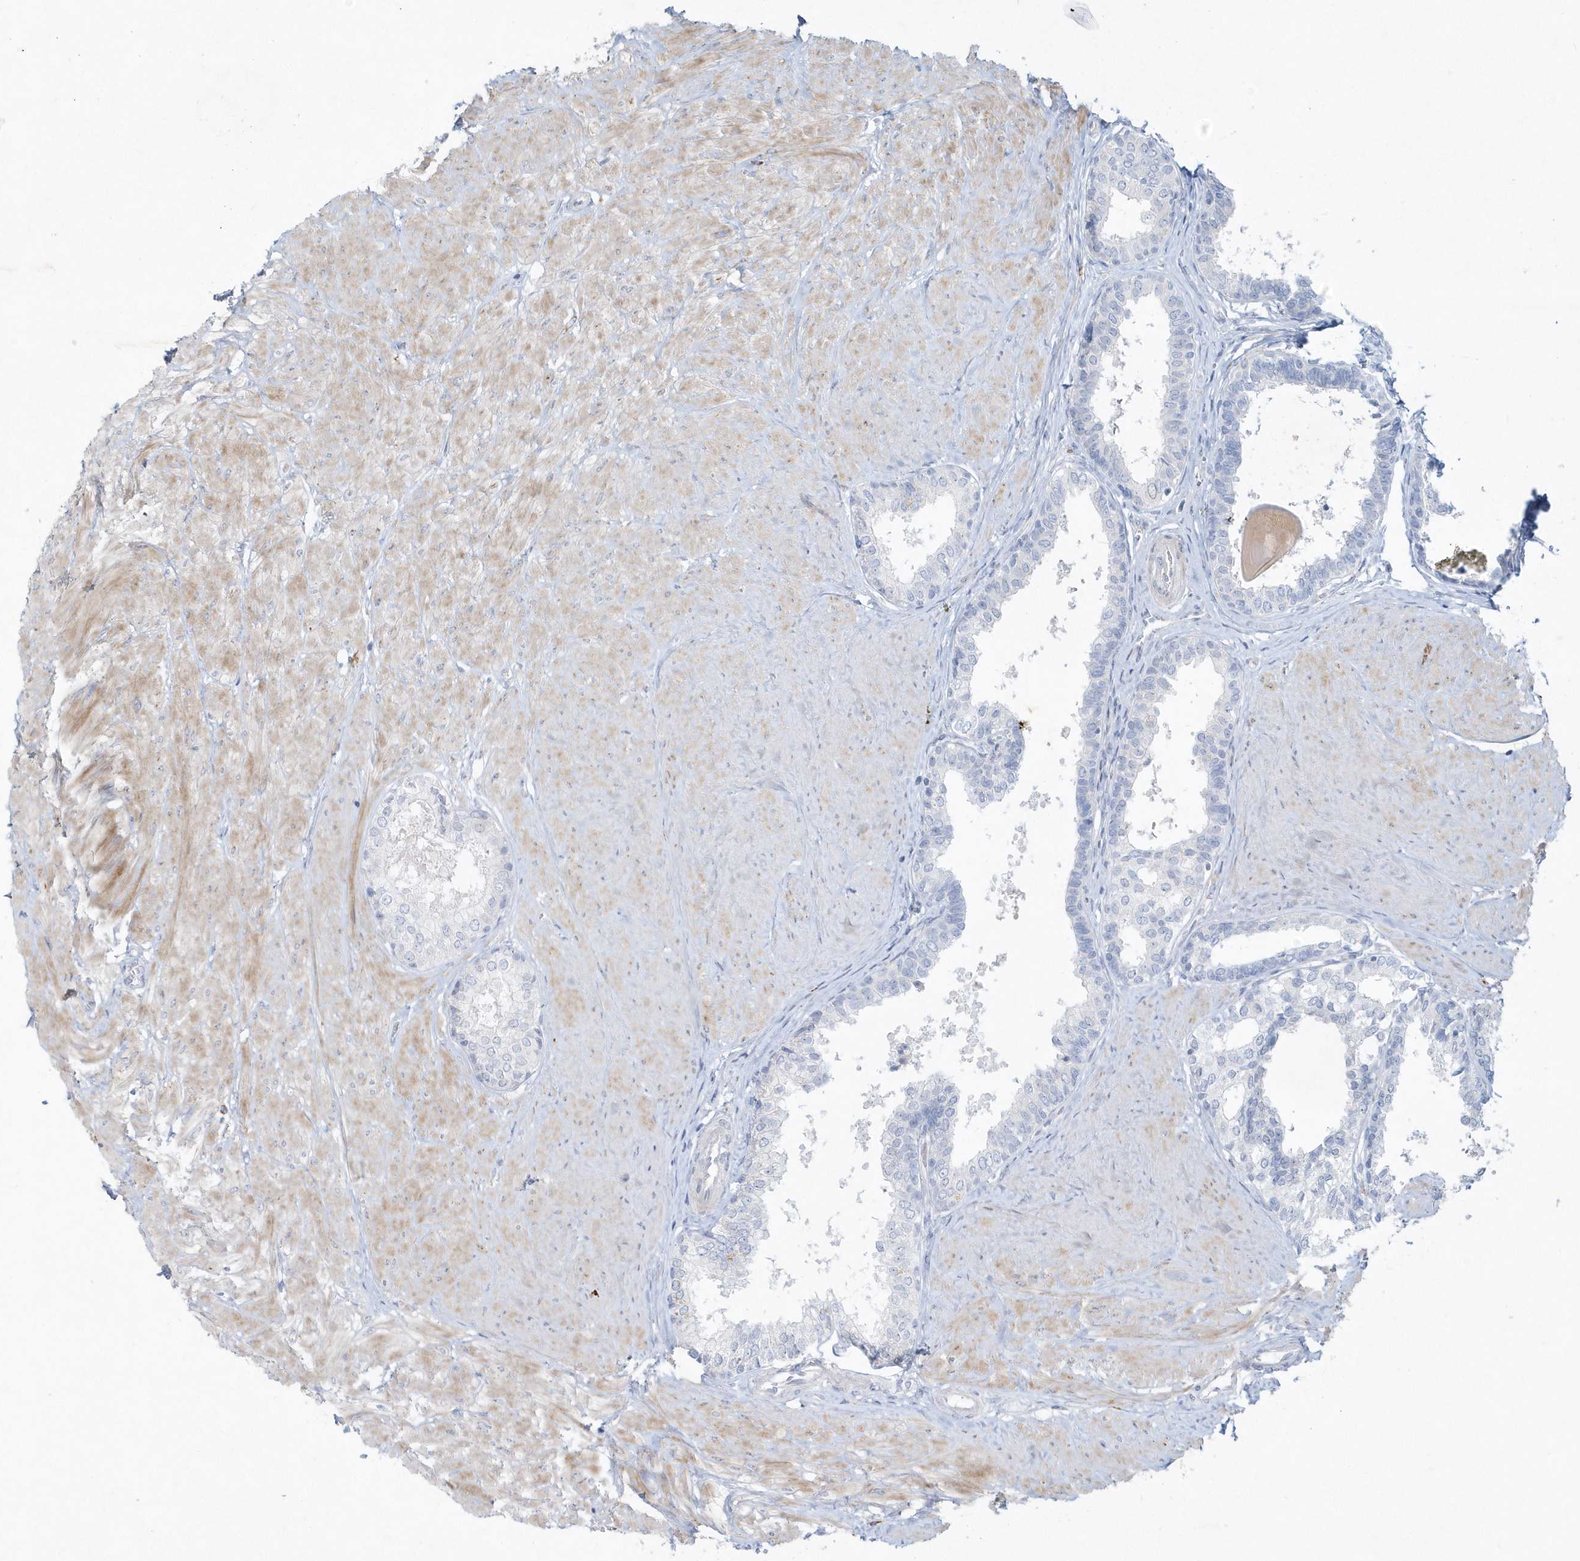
{"staining": {"intensity": "negative", "quantity": "none", "location": "none"}, "tissue": "prostate", "cell_type": "Glandular cells", "image_type": "normal", "snomed": [{"axis": "morphology", "description": "Normal tissue, NOS"}, {"axis": "topography", "description": "Prostate"}], "caption": "Immunohistochemistry of normal prostate demonstrates no positivity in glandular cells.", "gene": "DNAH1", "patient": {"sex": "male", "age": 48}}